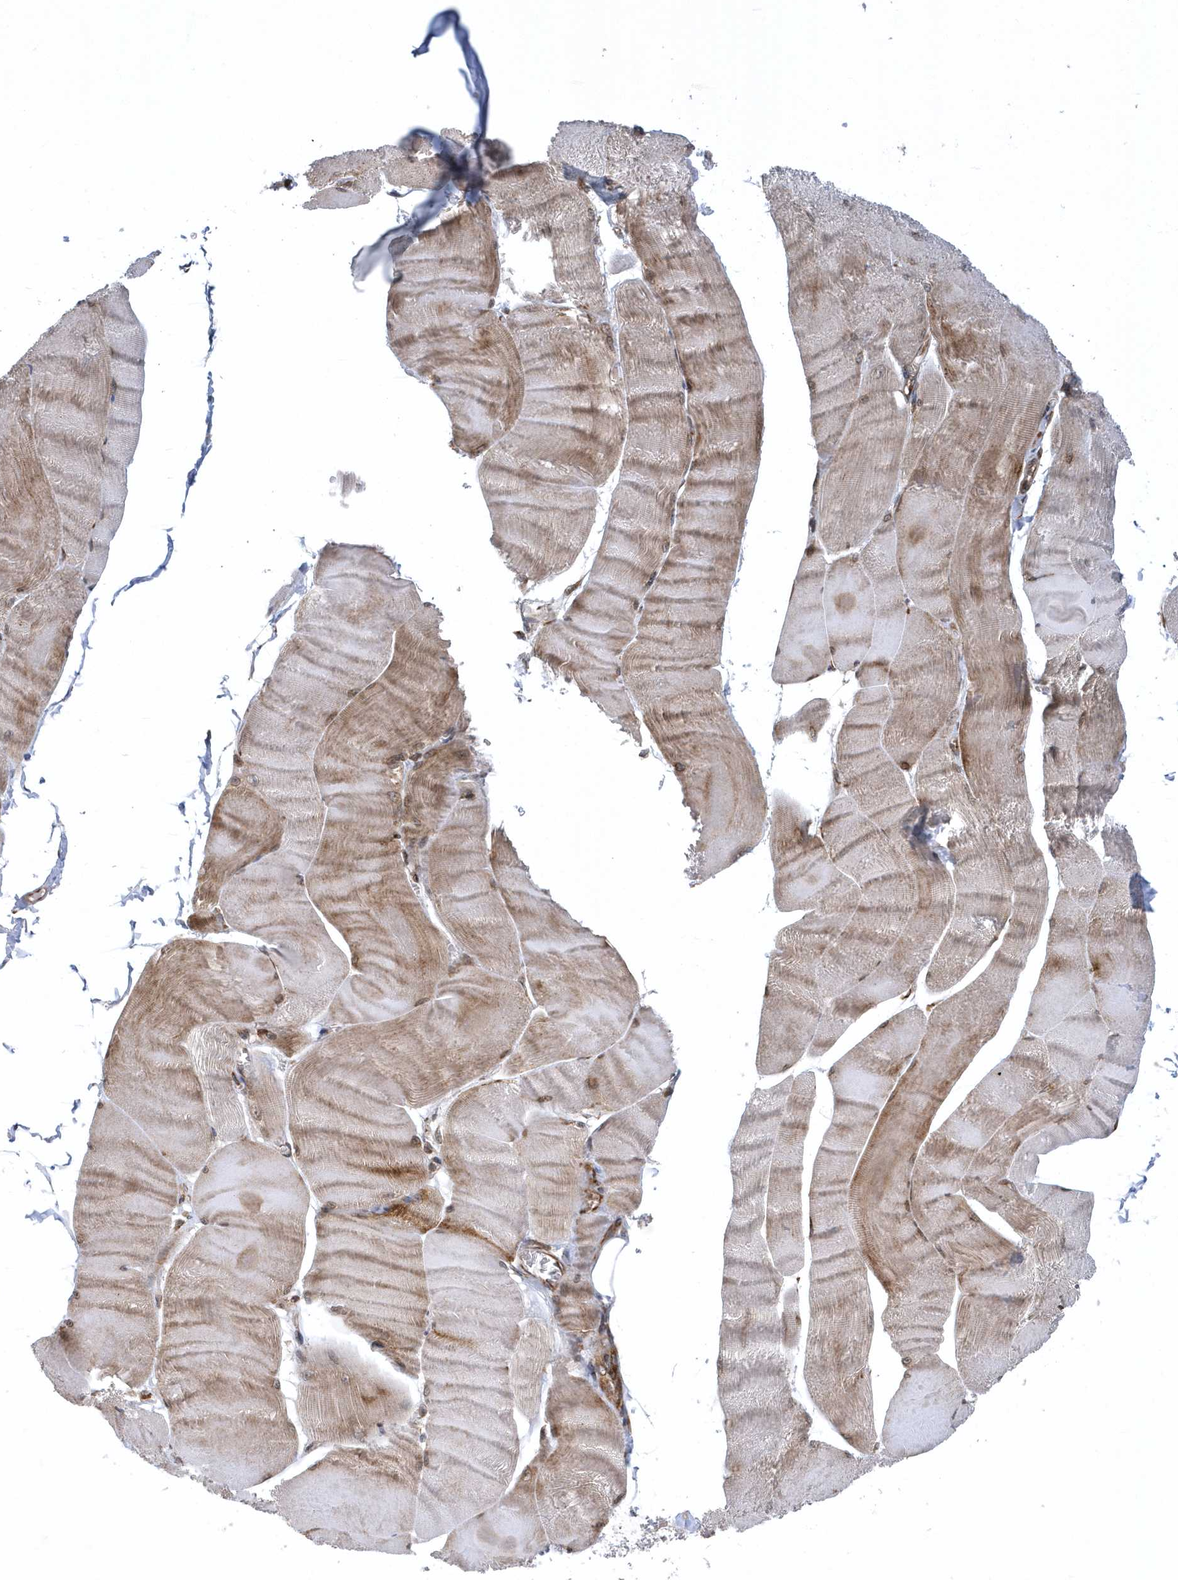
{"staining": {"intensity": "moderate", "quantity": "25%-75%", "location": "cytoplasmic/membranous"}, "tissue": "skeletal muscle", "cell_type": "Myocytes", "image_type": "normal", "snomed": [{"axis": "morphology", "description": "Normal tissue, NOS"}, {"axis": "morphology", "description": "Basal cell carcinoma"}, {"axis": "topography", "description": "Skeletal muscle"}], "caption": "Skeletal muscle stained with DAB IHC displays medium levels of moderate cytoplasmic/membranous positivity in approximately 25%-75% of myocytes.", "gene": "PHF1", "patient": {"sex": "female", "age": 64}}